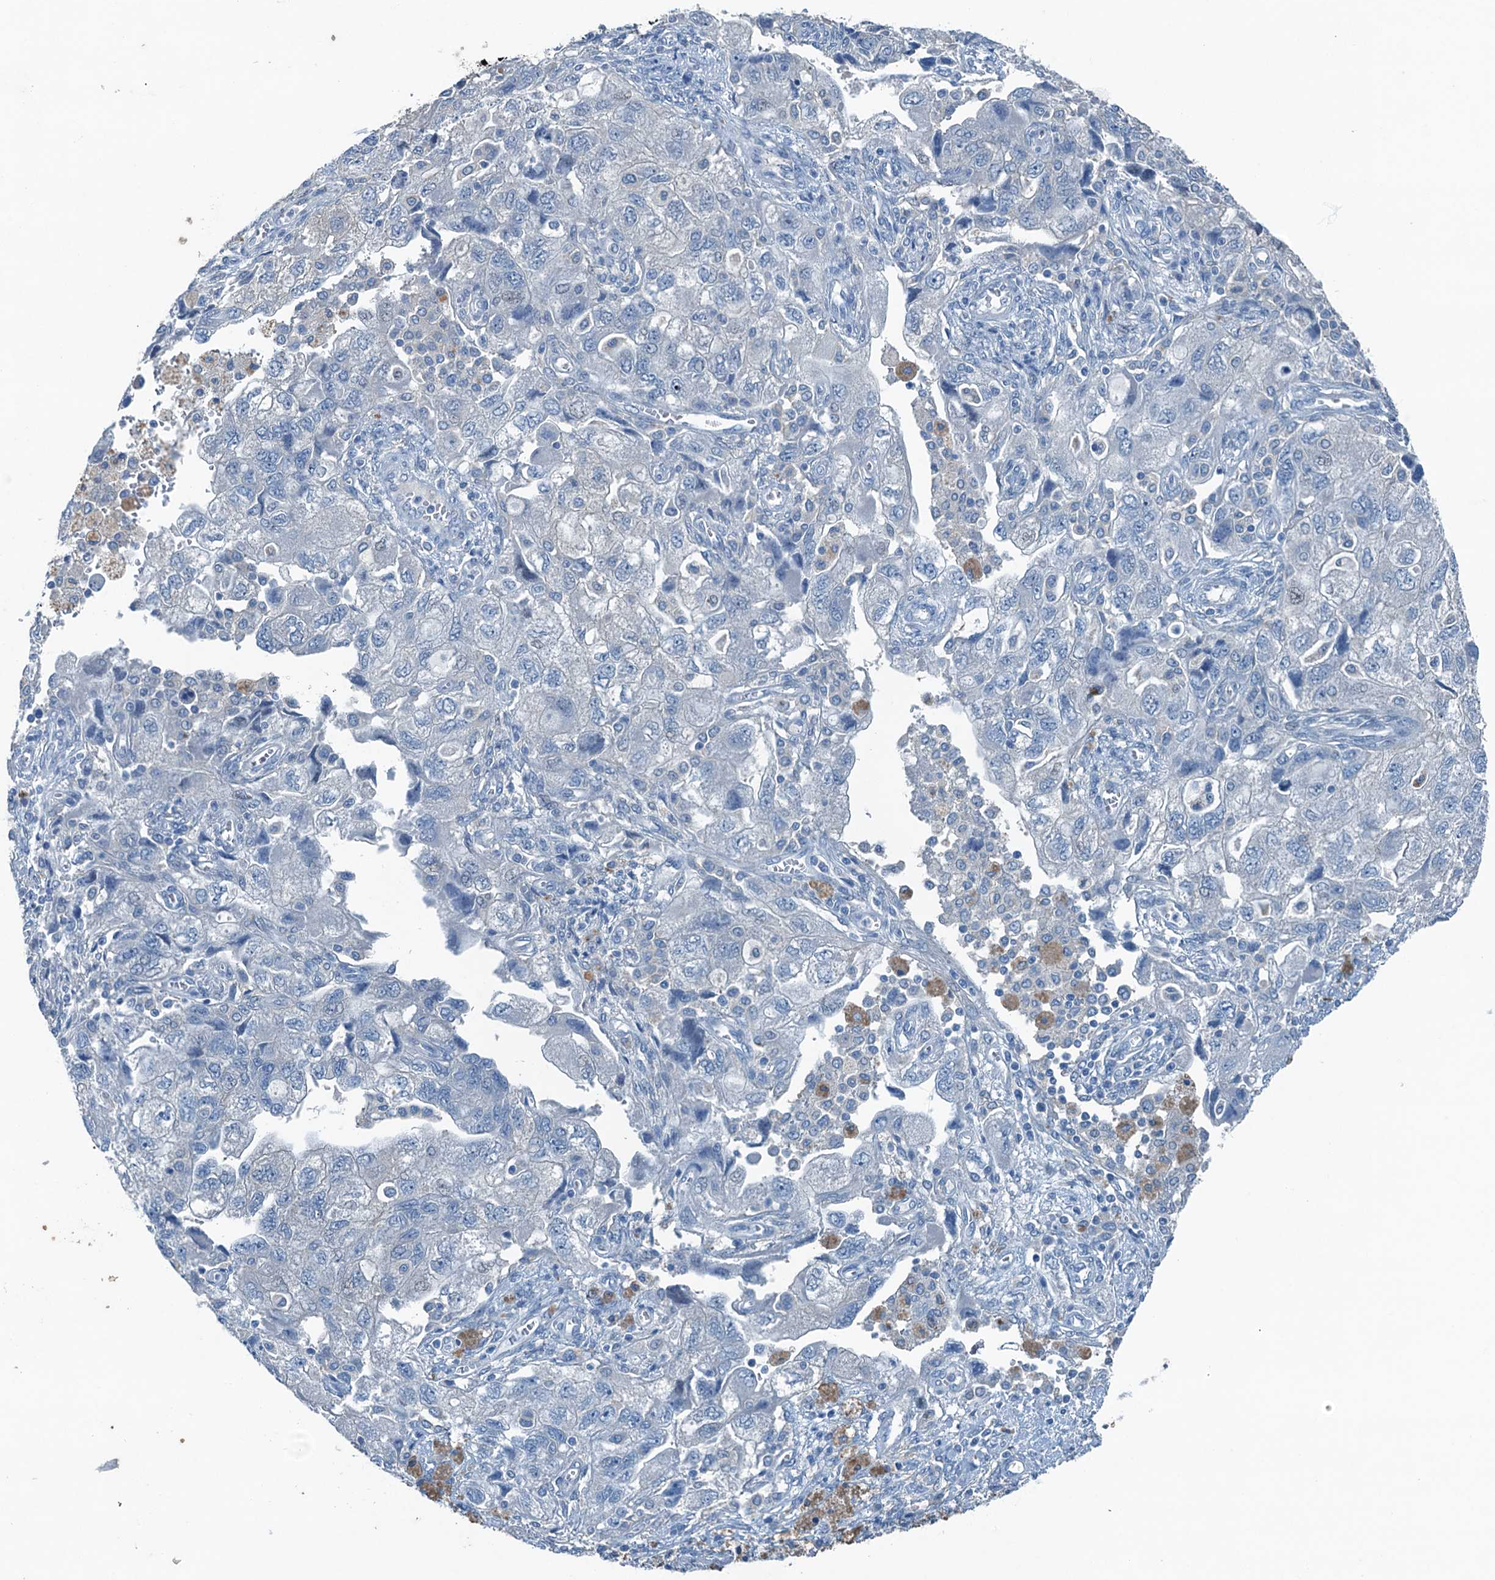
{"staining": {"intensity": "negative", "quantity": "none", "location": "none"}, "tissue": "ovarian cancer", "cell_type": "Tumor cells", "image_type": "cancer", "snomed": [{"axis": "morphology", "description": "Carcinoma, NOS"}, {"axis": "morphology", "description": "Cystadenocarcinoma, serous, NOS"}, {"axis": "topography", "description": "Ovary"}], "caption": "High power microscopy photomicrograph of an IHC histopathology image of ovarian cancer, revealing no significant expression in tumor cells.", "gene": "CBLIF", "patient": {"sex": "female", "age": 69}}